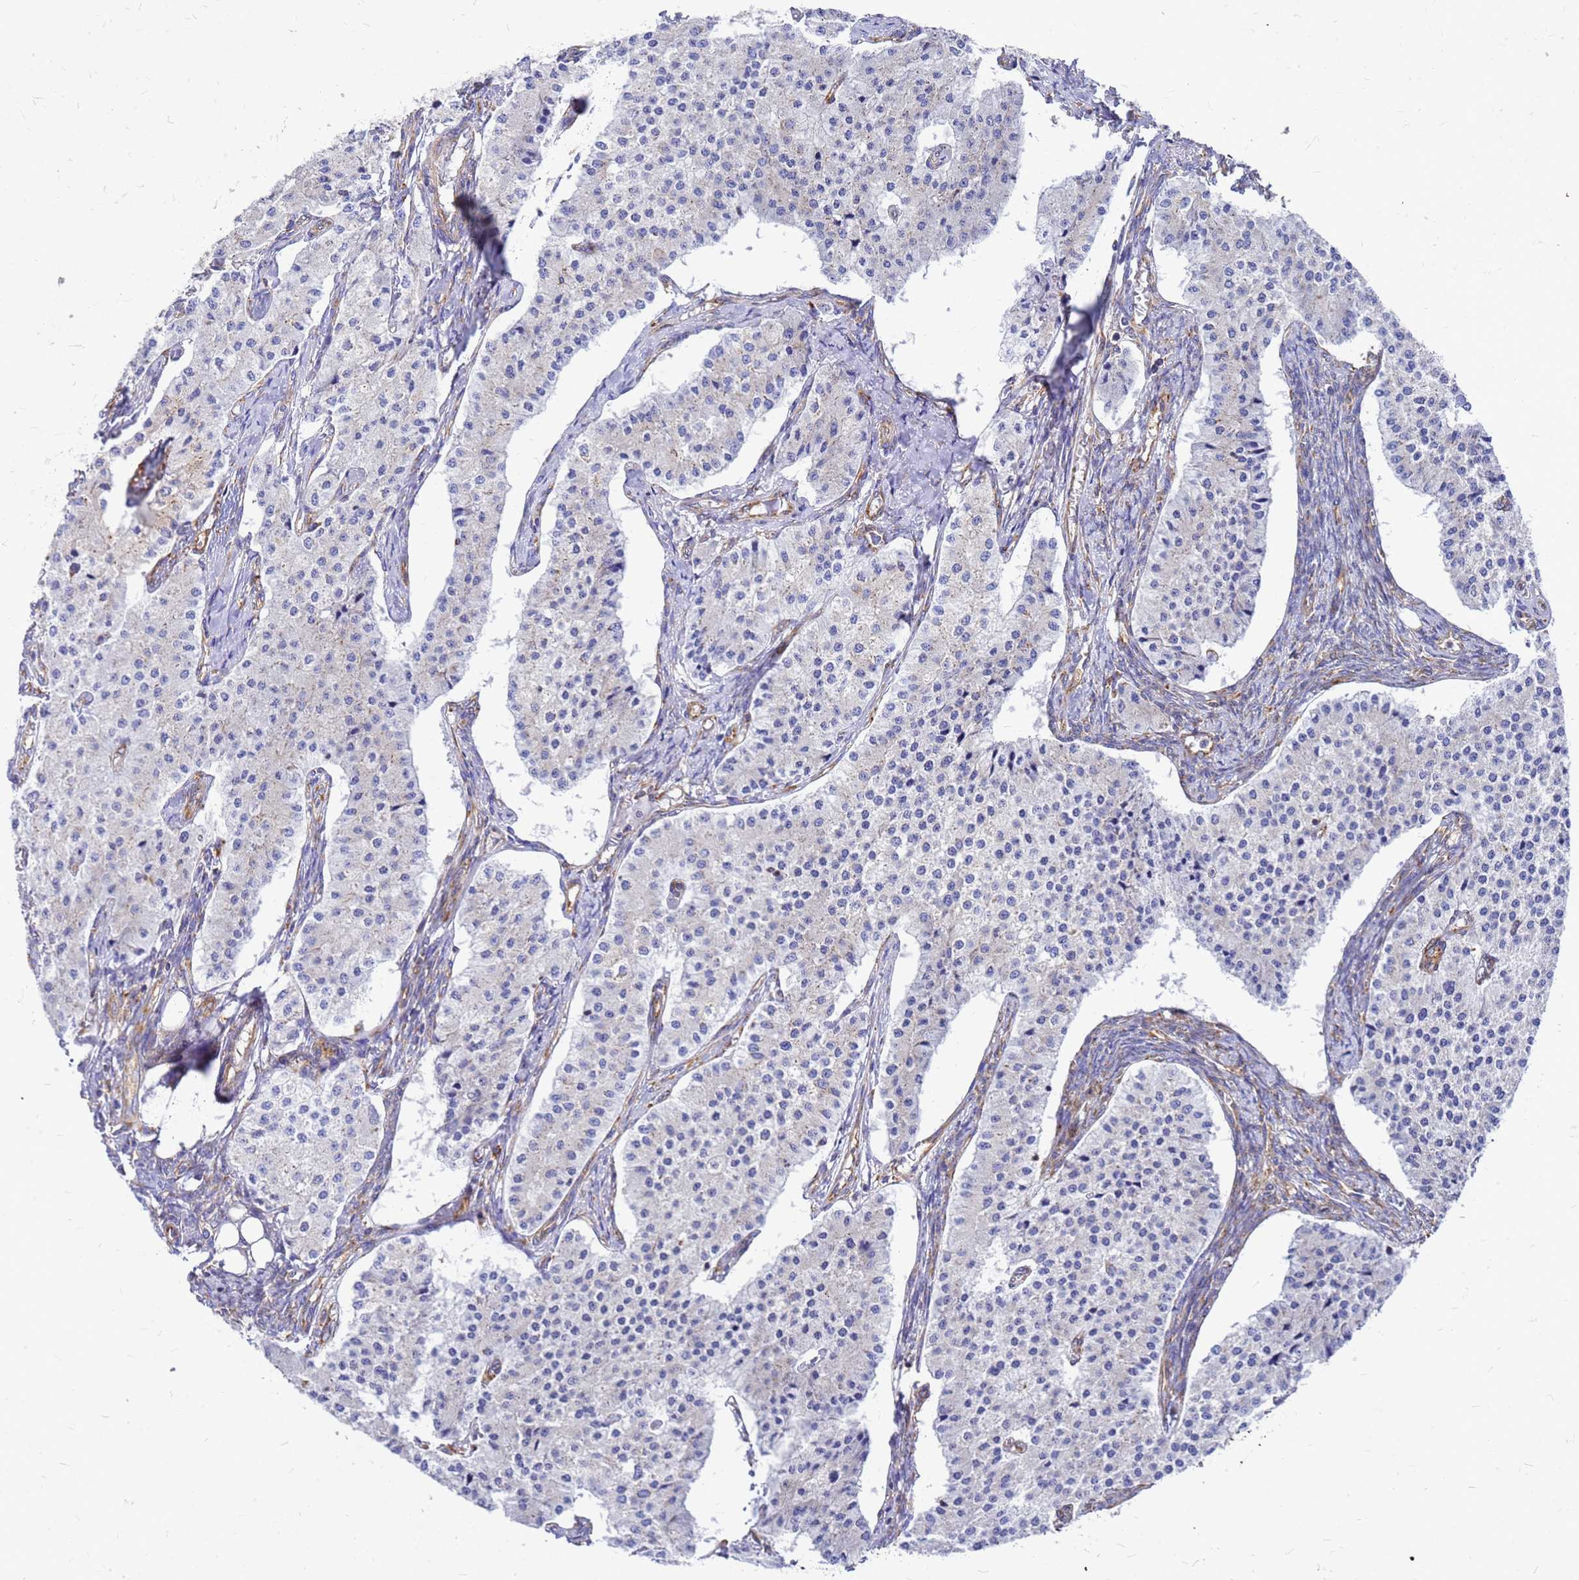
{"staining": {"intensity": "negative", "quantity": "none", "location": "none"}, "tissue": "carcinoid", "cell_type": "Tumor cells", "image_type": "cancer", "snomed": [{"axis": "morphology", "description": "Carcinoid, malignant, NOS"}, {"axis": "topography", "description": "Colon"}], "caption": "Tumor cells are negative for brown protein staining in carcinoid (malignant).", "gene": "EEF1D", "patient": {"sex": "female", "age": 52}}